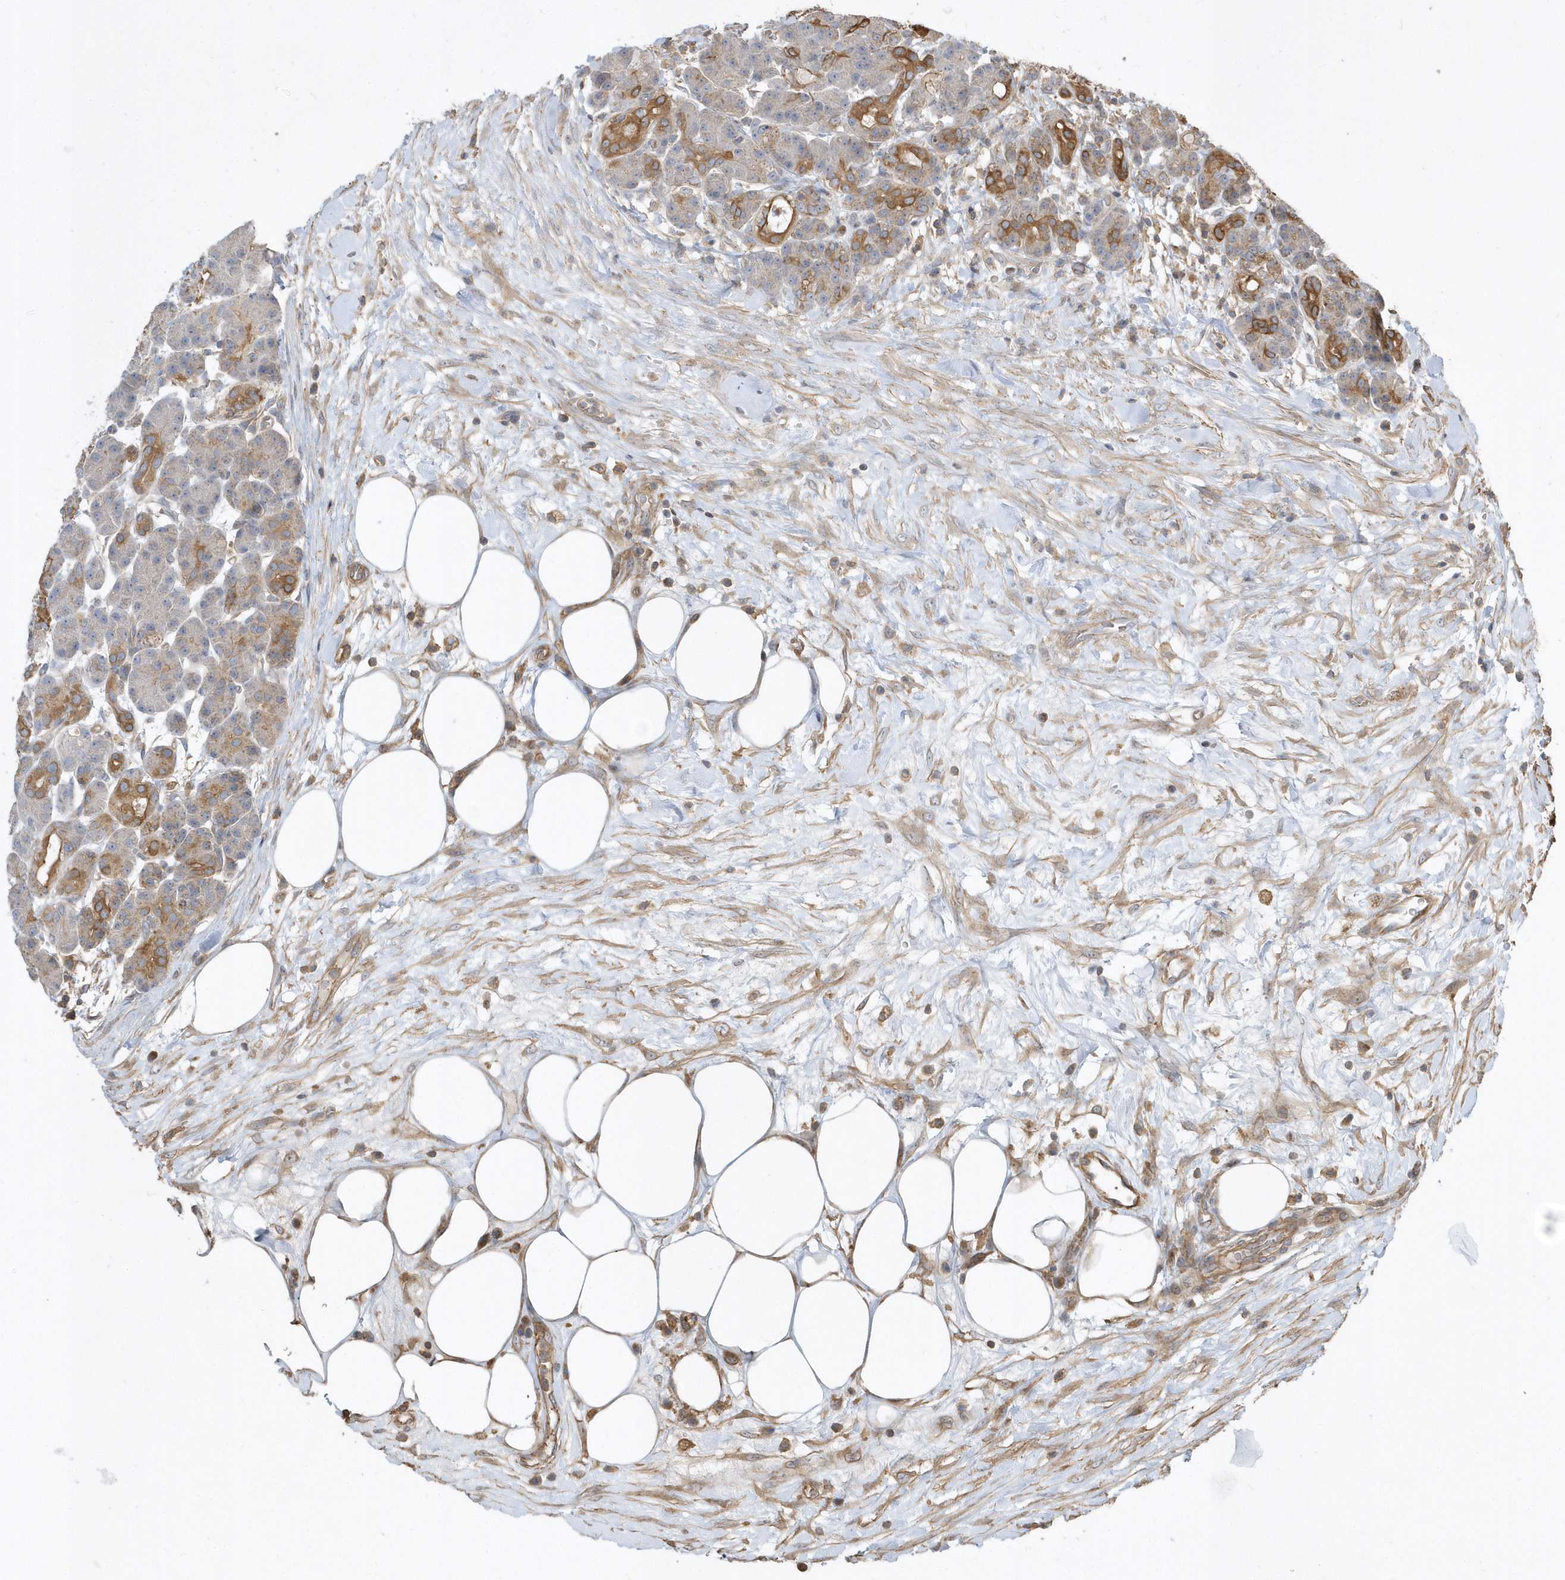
{"staining": {"intensity": "moderate", "quantity": "<25%", "location": "cytoplasmic/membranous"}, "tissue": "pancreas", "cell_type": "Exocrine glandular cells", "image_type": "normal", "snomed": [{"axis": "morphology", "description": "Normal tissue, NOS"}, {"axis": "topography", "description": "Pancreas"}], "caption": "Protein expression analysis of benign pancreas displays moderate cytoplasmic/membranous expression in about <25% of exocrine glandular cells. (Brightfield microscopy of DAB IHC at high magnification).", "gene": "SENP8", "patient": {"sex": "male", "age": 63}}